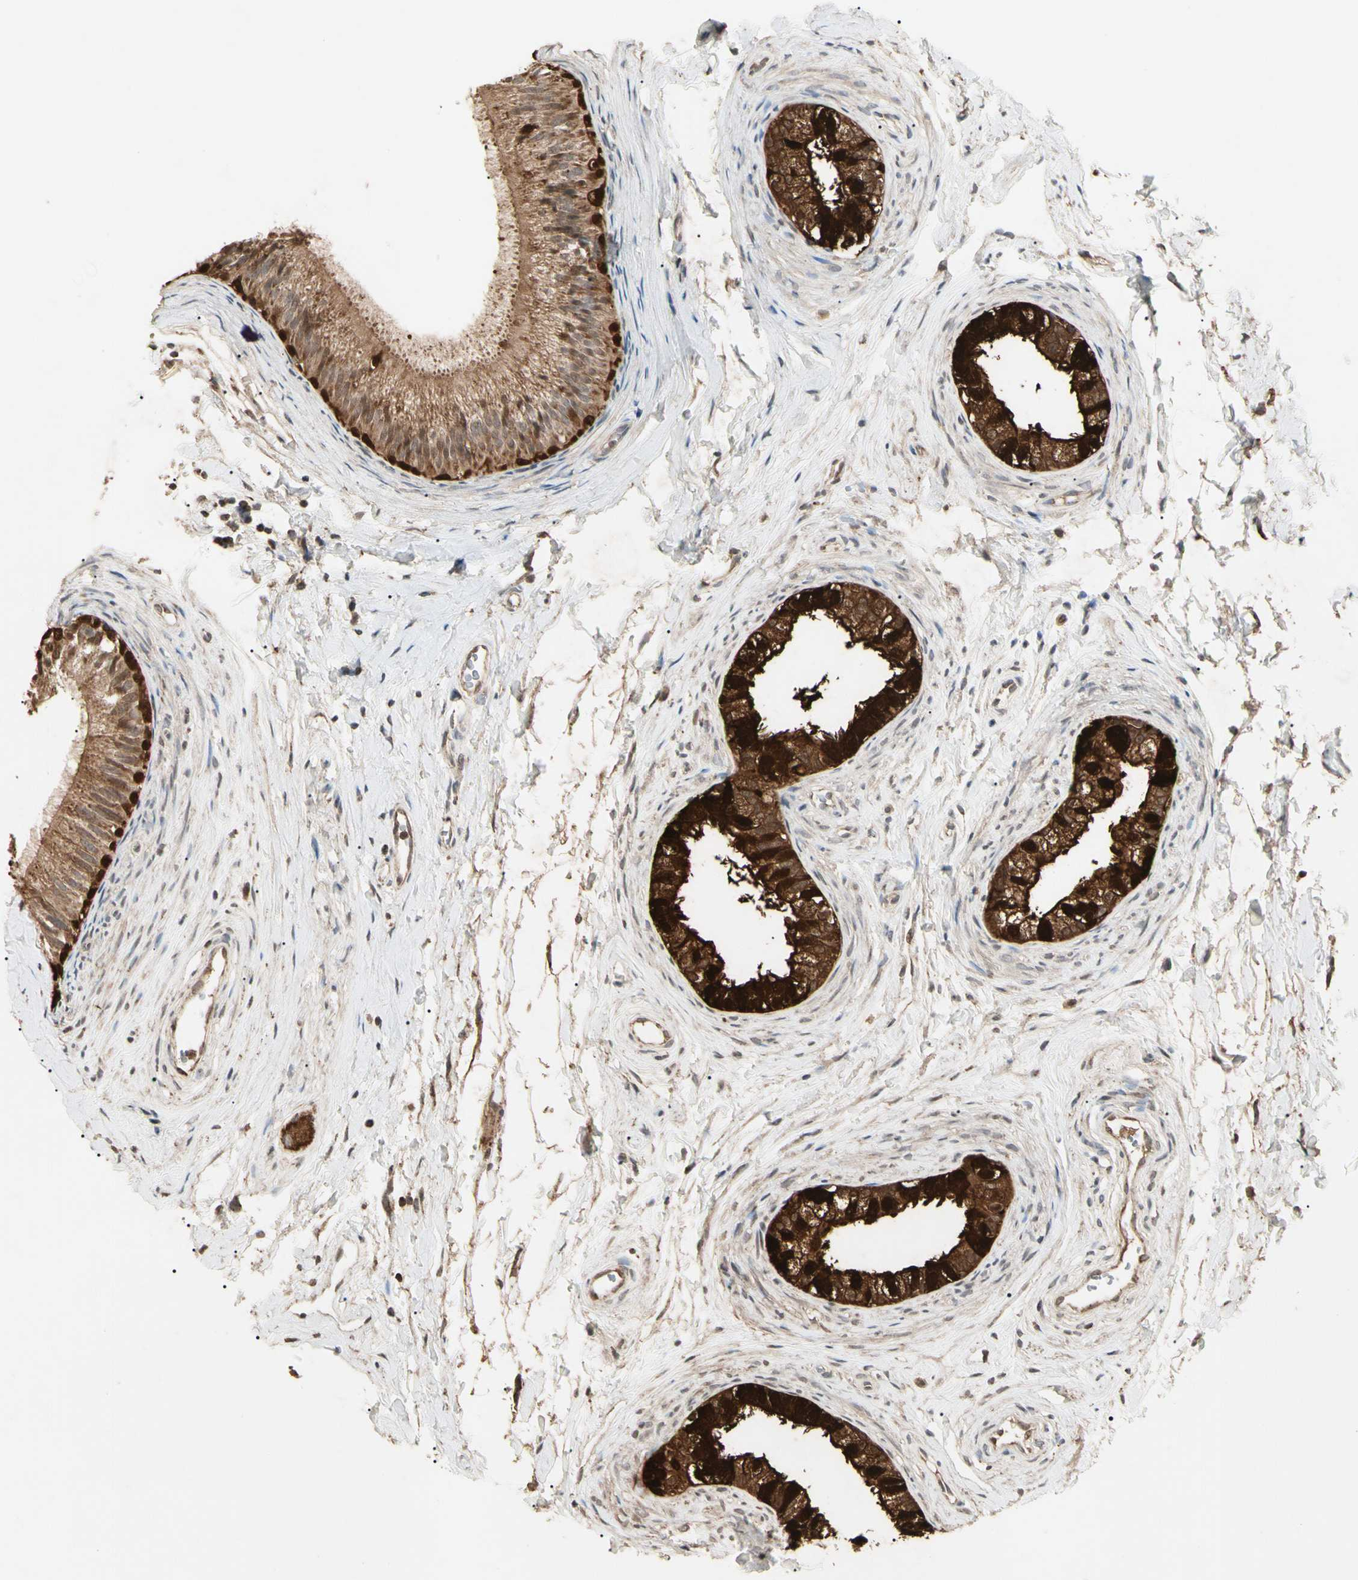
{"staining": {"intensity": "strong", "quantity": ">75%", "location": "cytoplasmic/membranous,nuclear"}, "tissue": "epididymis", "cell_type": "Glandular cells", "image_type": "normal", "snomed": [{"axis": "morphology", "description": "Normal tissue, NOS"}, {"axis": "topography", "description": "Epididymis"}], "caption": "Immunohistochemistry (IHC) (DAB (3,3'-diaminobenzidine)) staining of benign epididymis displays strong cytoplasmic/membranous,nuclear protein staining in approximately >75% of glandular cells. Using DAB (3,3'-diaminobenzidine) (brown) and hematoxylin (blue) stains, captured at high magnification using brightfield microscopy.", "gene": "PRDX5", "patient": {"sex": "male", "age": 56}}